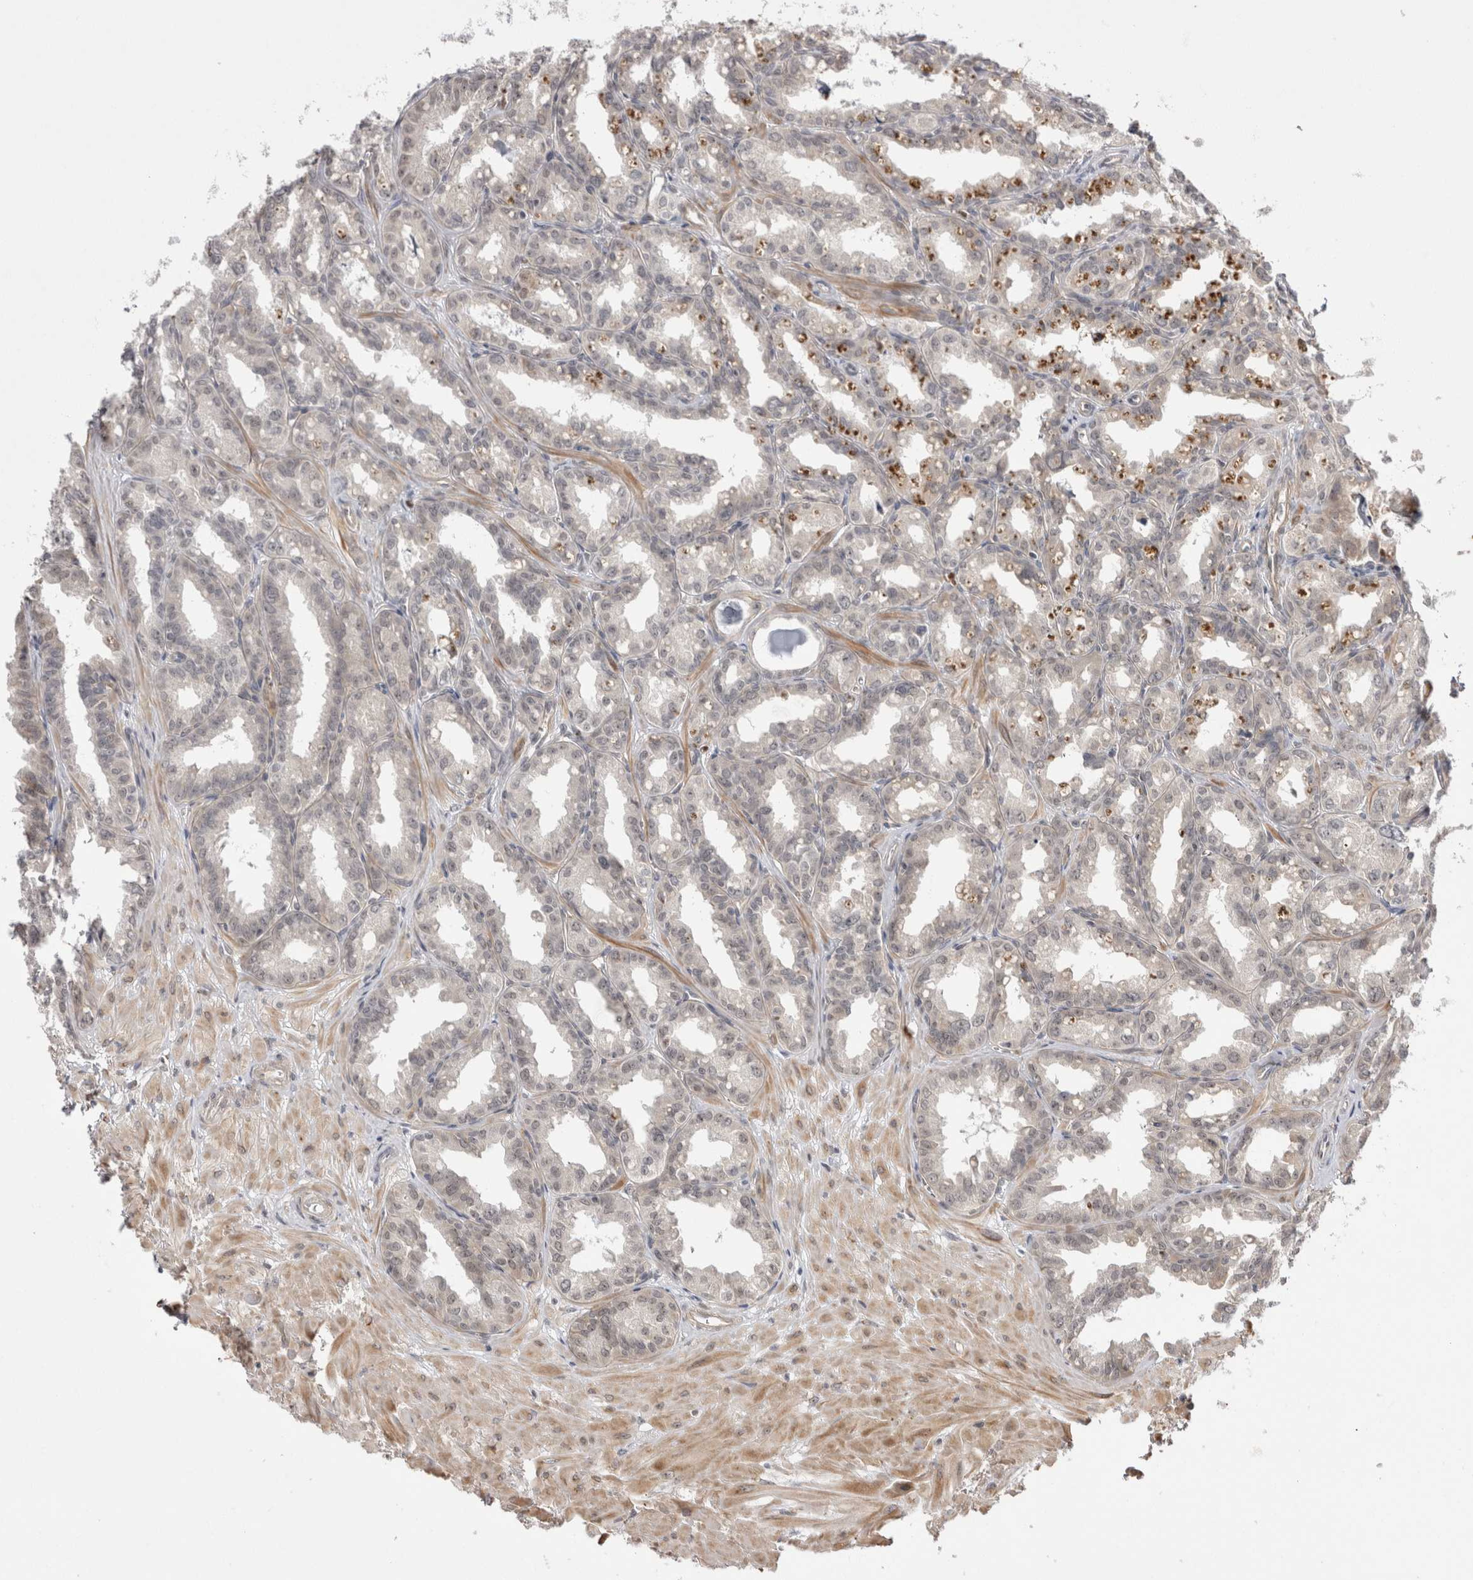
{"staining": {"intensity": "moderate", "quantity": "25%-75%", "location": "cytoplasmic/membranous,nuclear"}, "tissue": "seminal vesicle", "cell_type": "Glandular cells", "image_type": "normal", "snomed": [{"axis": "morphology", "description": "Normal tissue, NOS"}, {"axis": "topography", "description": "Prostate"}, {"axis": "topography", "description": "Seminal veicle"}], "caption": "About 25%-75% of glandular cells in normal seminal vesicle exhibit moderate cytoplasmic/membranous,nuclear protein staining as visualized by brown immunohistochemical staining.", "gene": "EXOSC4", "patient": {"sex": "male", "age": 51}}